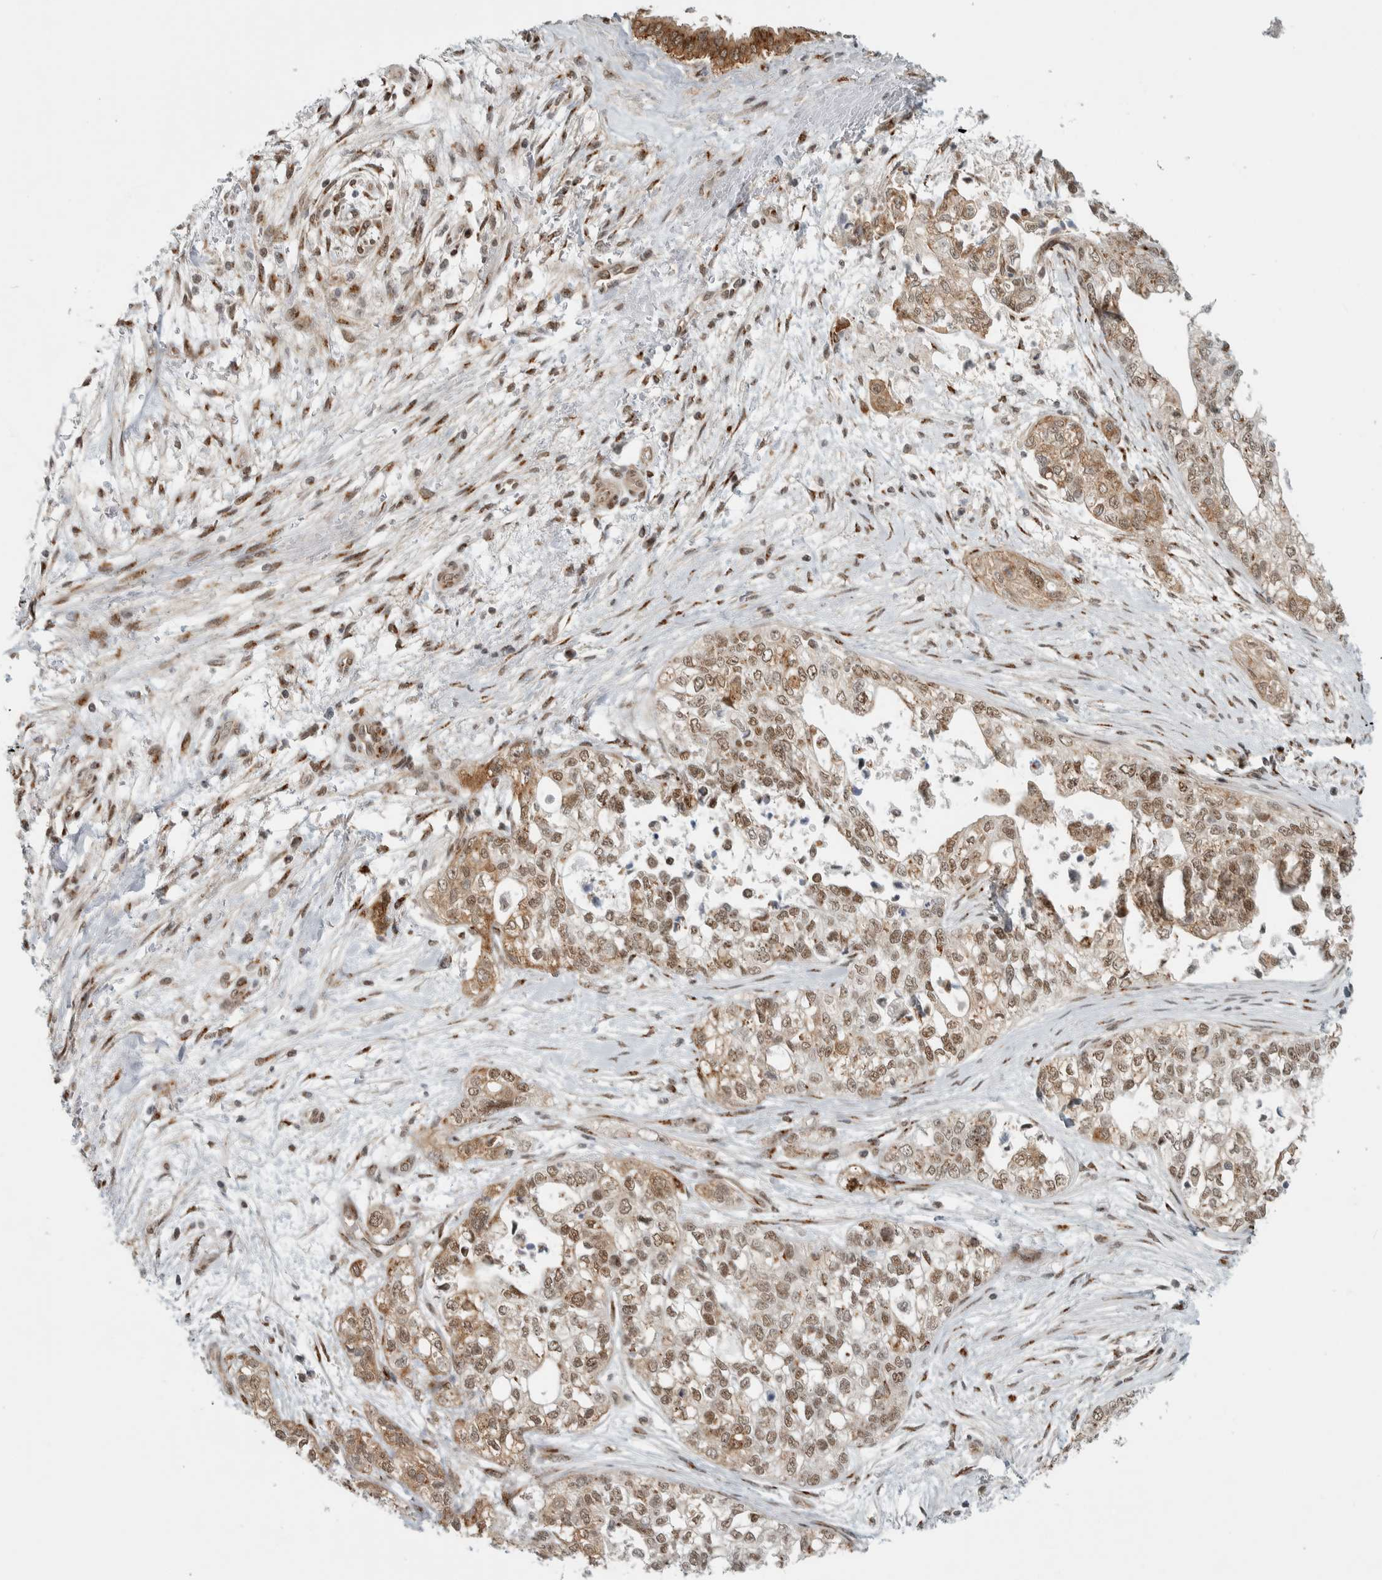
{"staining": {"intensity": "moderate", "quantity": ">75%", "location": "cytoplasmic/membranous,nuclear"}, "tissue": "pancreatic cancer", "cell_type": "Tumor cells", "image_type": "cancer", "snomed": [{"axis": "morphology", "description": "Adenocarcinoma, NOS"}, {"axis": "topography", "description": "Pancreas"}], "caption": "High-power microscopy captured an IHC photomicrograph of pancreatic adenocarcinoma, revealing moderate cytoplasmic/membranous and nuclear staining in about >75% of tumor cells.", "gene": "ZMYND8", "patient": {"sex": "male", "age": 72}}